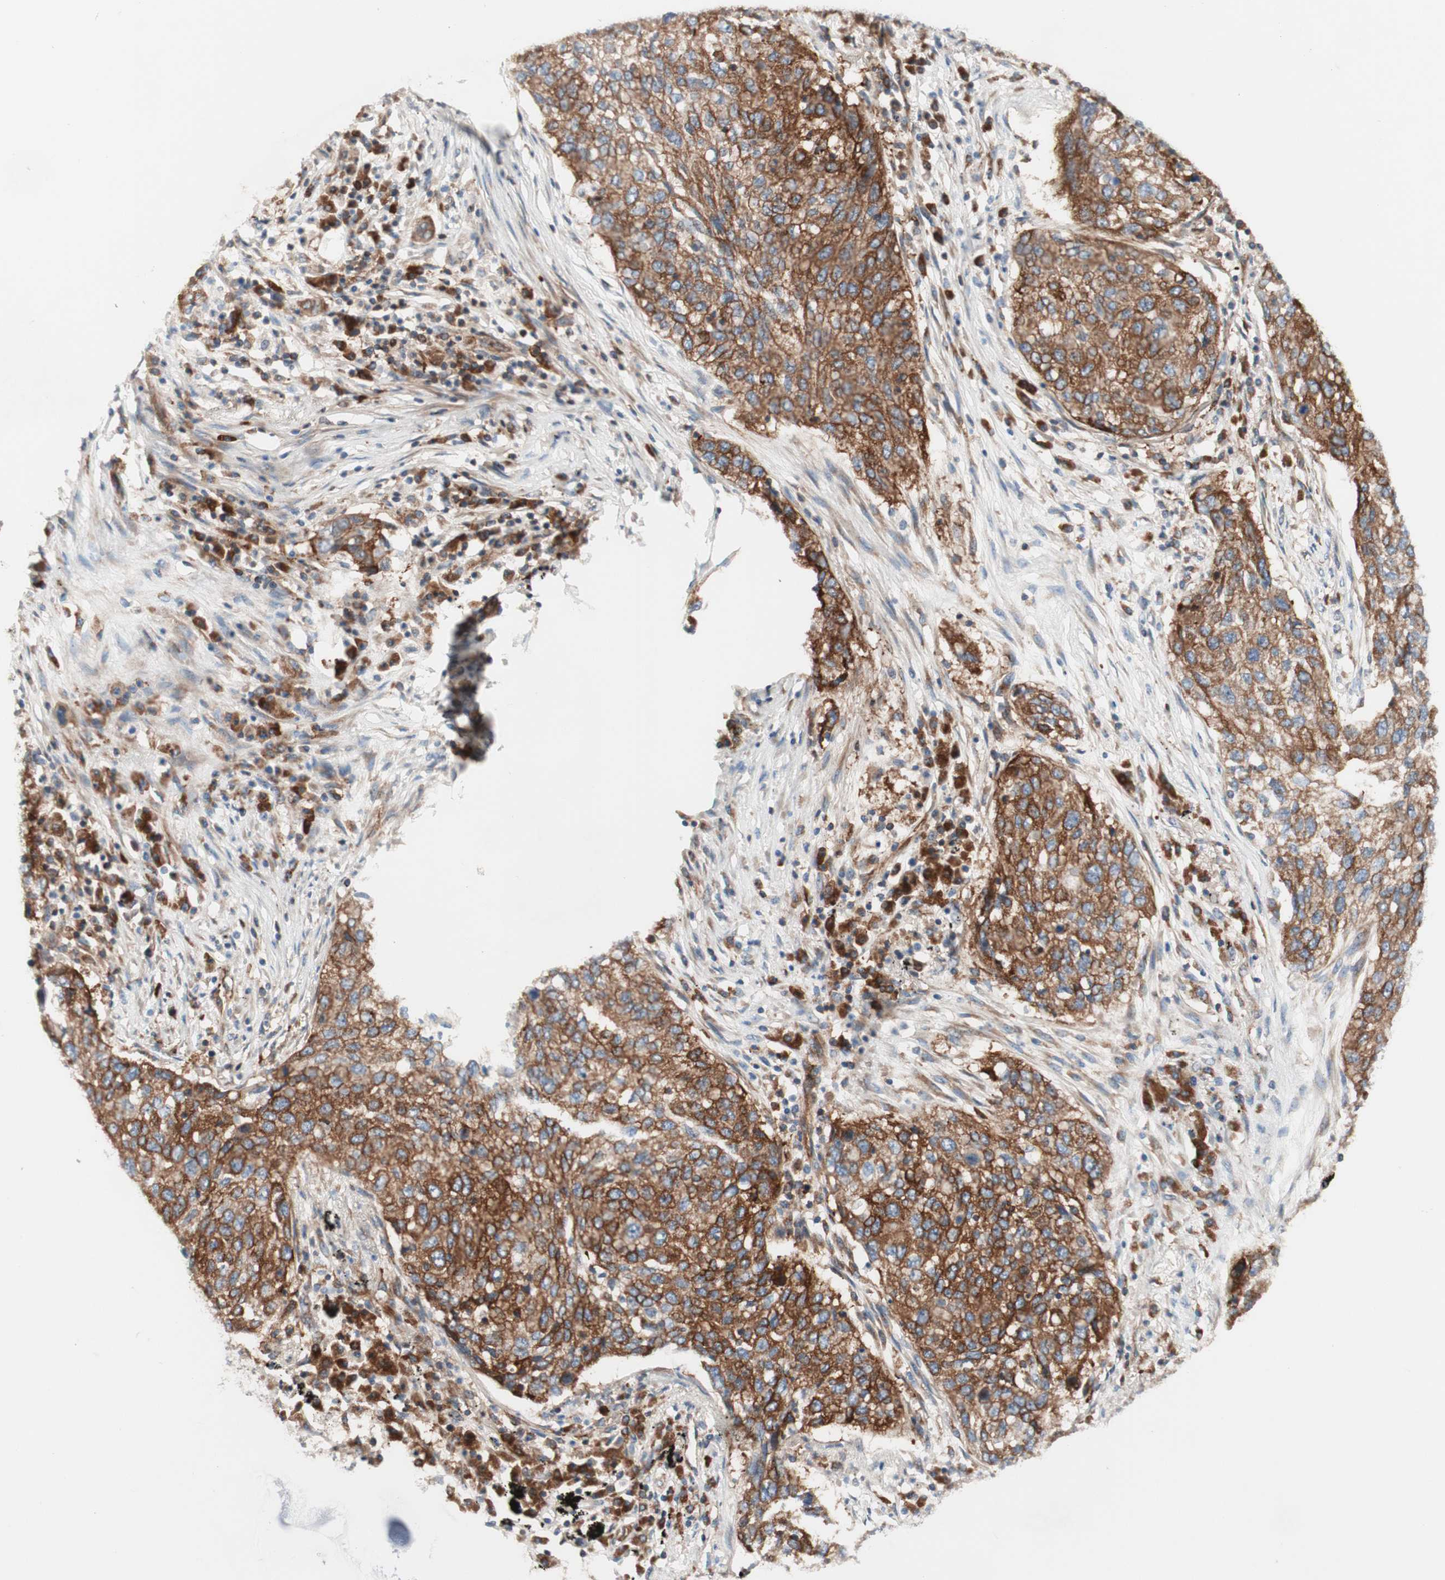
{"staining": {"intensity": "moderate", "quantity": ">75%", "location": "cytoplasmic/membranous"}, "tissue": "lung cancer", "cell_type": "Tumor cells", "image_type": "cancer", "snomed": [{"axis": "morphology", "description": "Squamous cell carcinoma, NOS"}, {"axis": "topography", "description": "Lung"}], "caption": "This is an image of immunohistochemistry staining of squamous cell carcinoma (lung), which shows moderate positivity in the cytoplasmic/membranous of tumor cells.", "gene": "CCN4", "patient": {"sex": "female", "age": 63}}